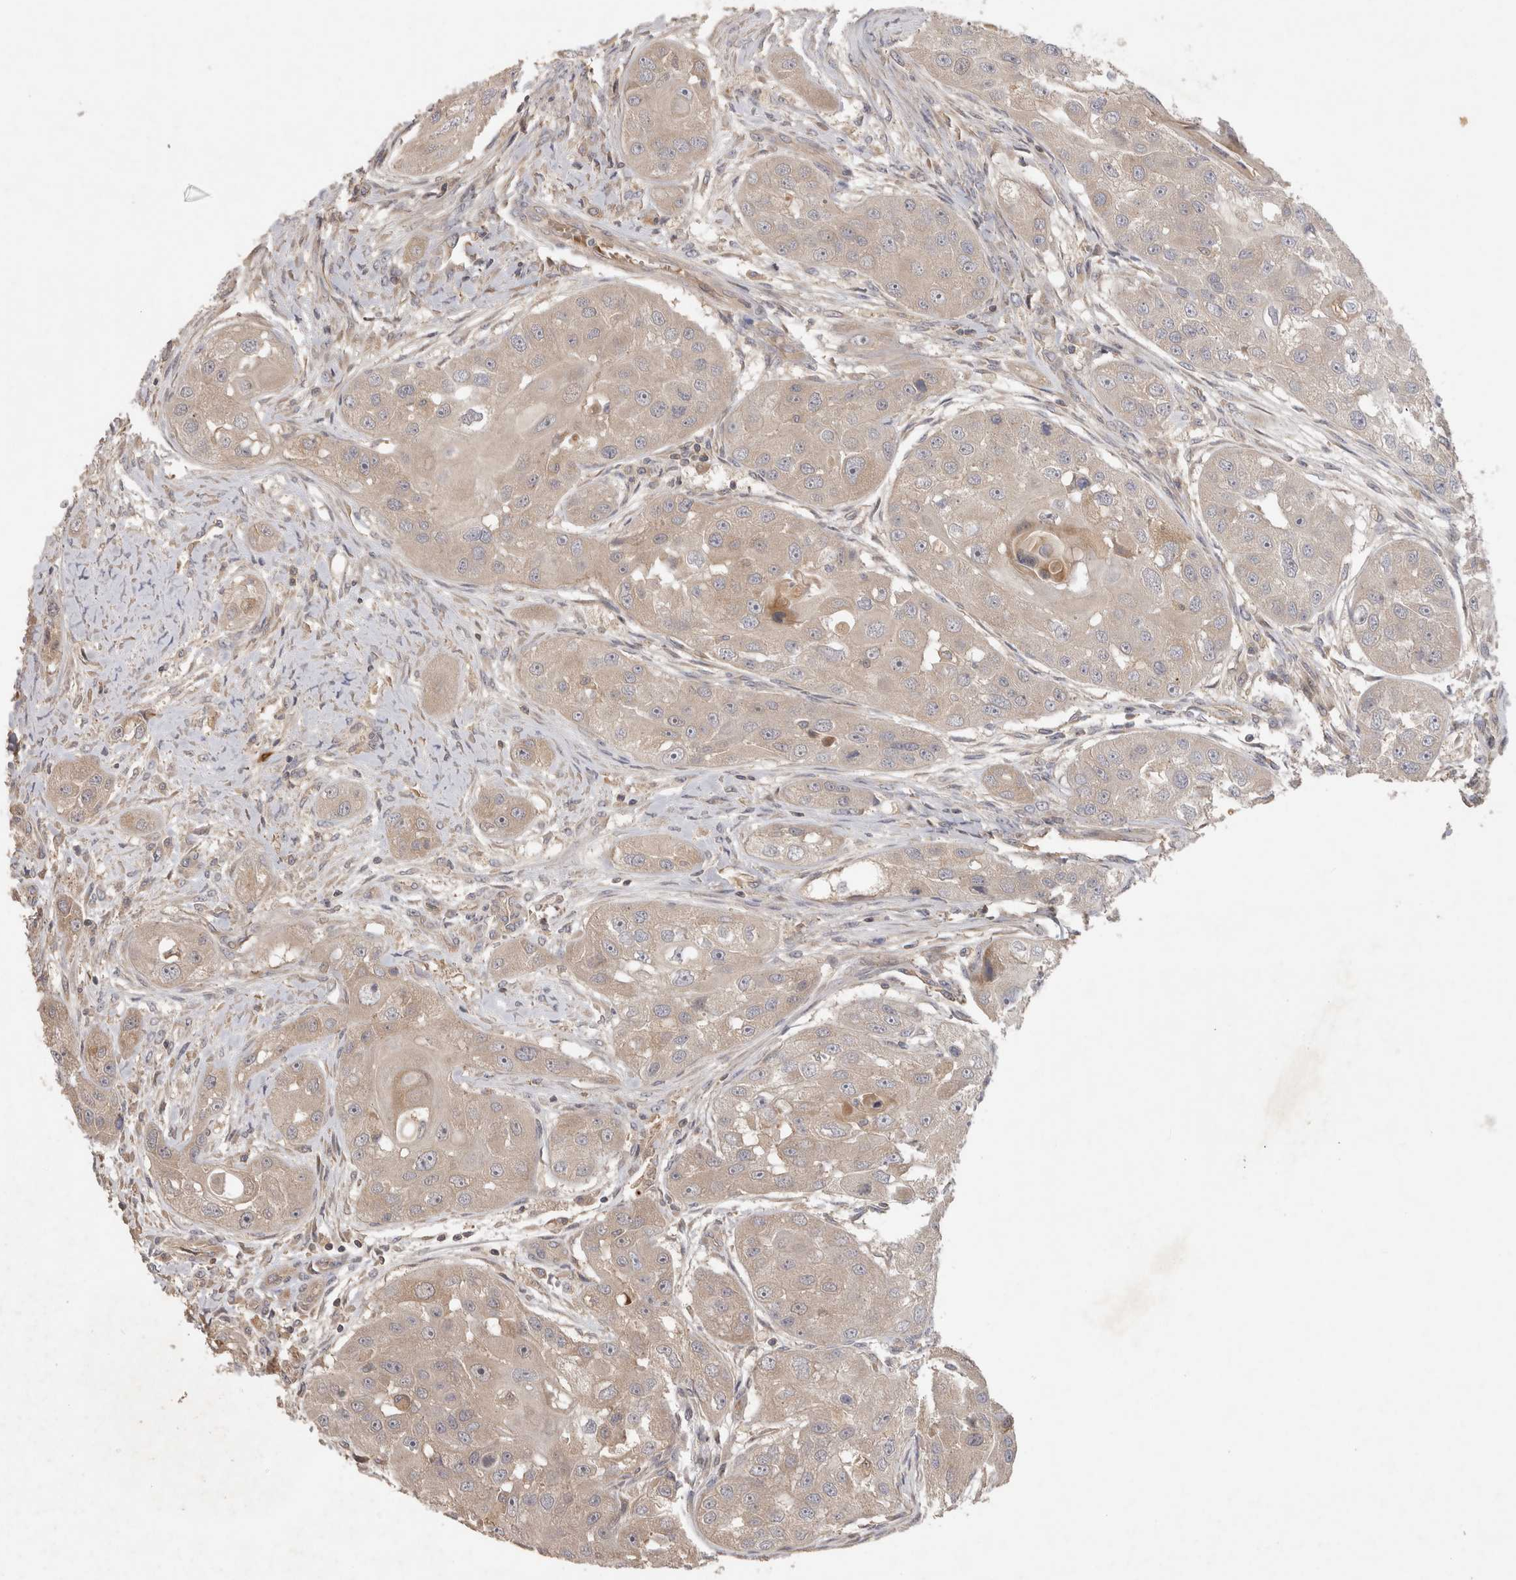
{"staining": {"intensity": "negative", "quantity": "none", "location": "none"}, "tissue": "head and neck cancer", "cell_type": "Tumor cells", "image_type": "cancer", "snomed": [{"axis": "morphology", "description": "Normal tissue, NOS"}, {"axis": "morphology", "description": "Squamous cell carcinoma, NOS"}, {"axis": "topography", "description": "Skeletal muscle"}, {"axis": "topography", "description": "Head-Neck"}], "caption": "The micrograph exhibits no staining of tumor cells in head and neck cancer.", "gene": "PPP1R42", "patient": {"sex": "male", "age": 51}}